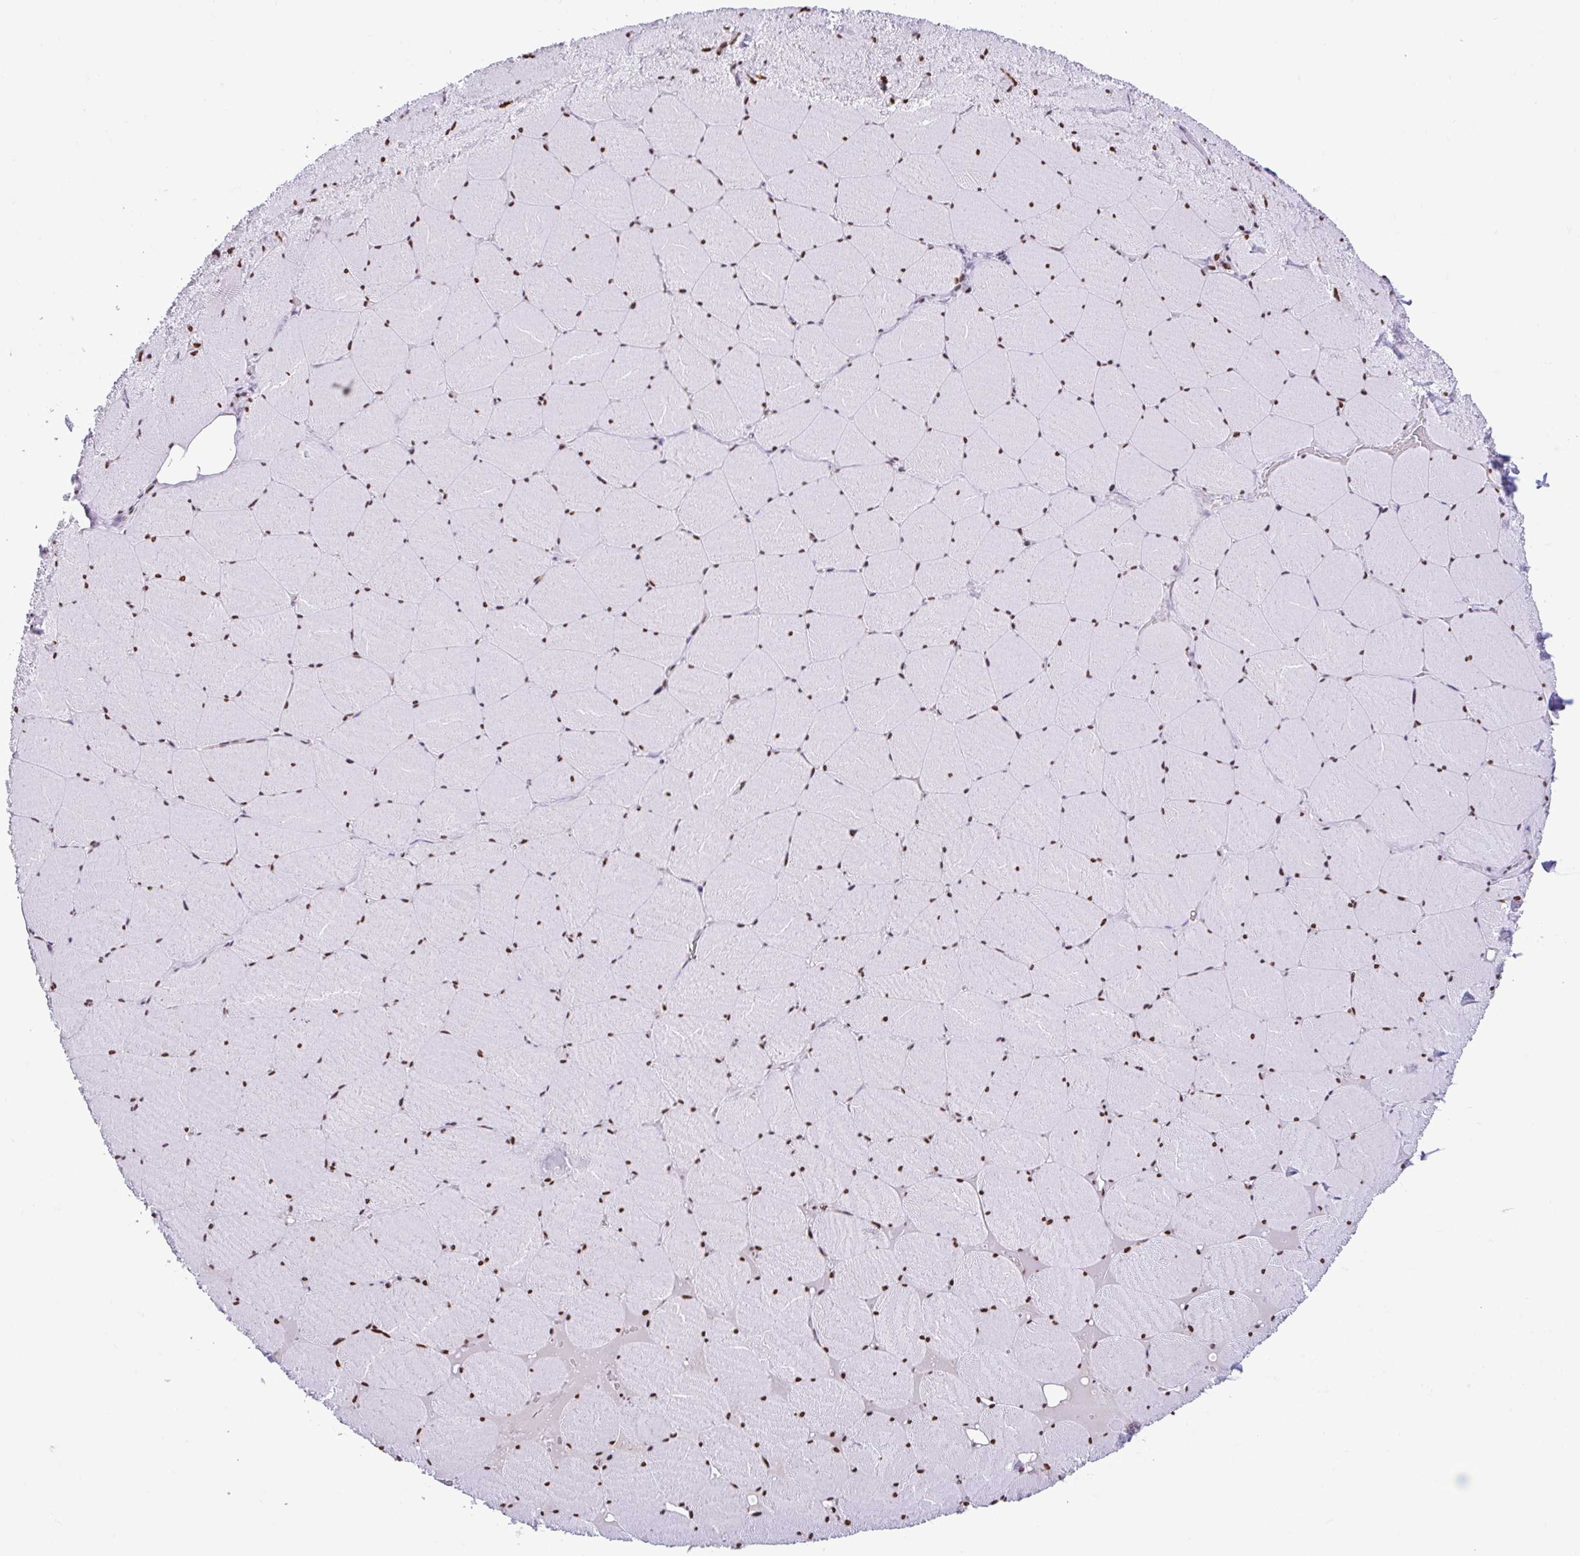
{"staining": {"intensity": "strong", "quantity": "25%-75%", "location": "nuclear"}, "tissue": "skeletal muscle", "cell_type": "Myocytes", "image_type": "normal", "snomed": [{"axis": "morphology", "description": "Normal tissue, NOS"}, {"axis": "topography", "description": "Skeletal muscle"}, {"axis": "topography", "description": "Head-Neck"}], "caption": "Normal skeletal muscle demonstrates strong nuclear expression in about 25%-75% of myocytes, visualized by immunohistochemistry.", "gene": "KHDRBS1", "patient": {"sex": "male", "age": 66}}